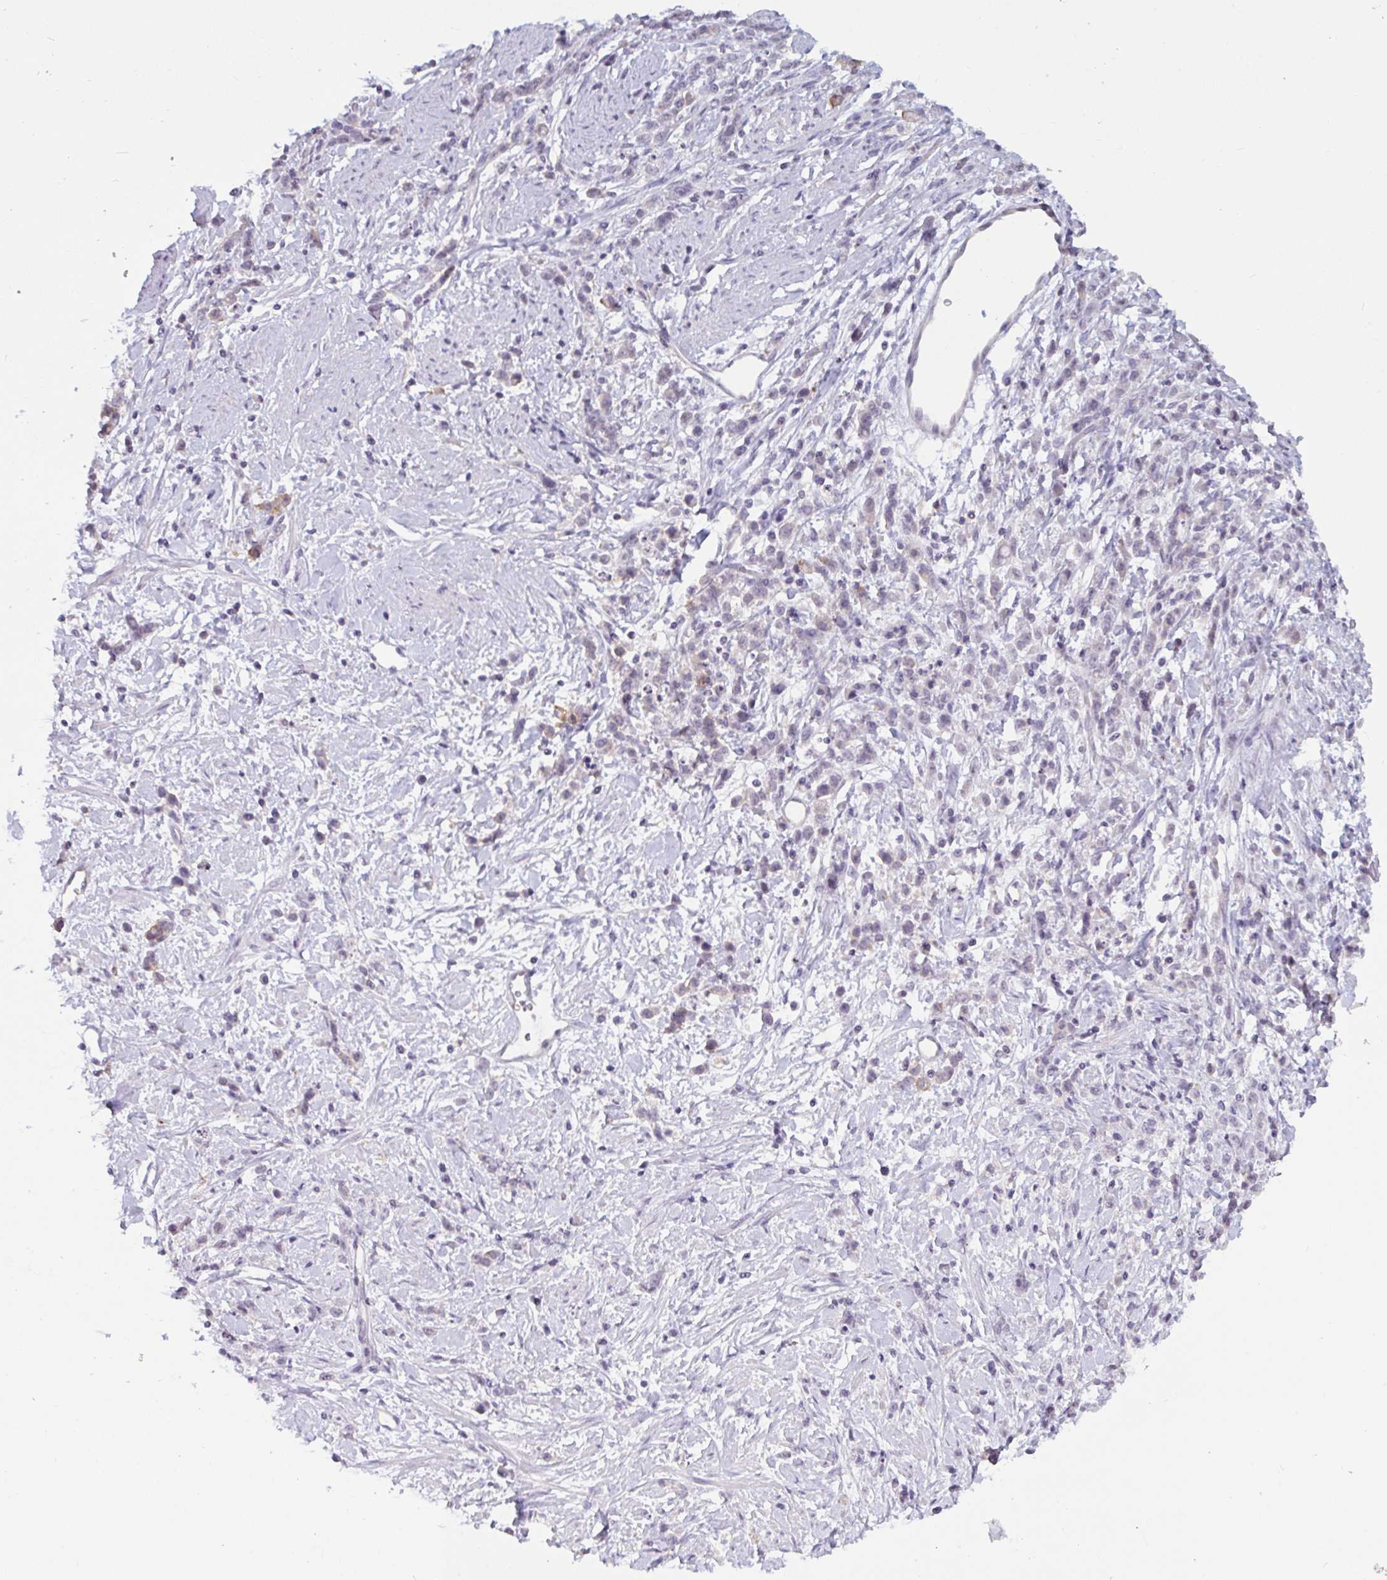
{"staining": {"intensity": "negative", "quantity": "none", "location": "none"}, "tissue": "stomach cancer", "cell_type": "Tumor cells", "image_type": "cancer", "snomed": [{"axis": "morphology", "description": "Adenocarcinoma, NOS"}, {"axis": "topography", "description": "Stomach"}], "caption": "Immunohistochemical staining of human stomach cancer demonstrates no significant expression in tumor cells. The staining is performed using DAB brown chromogen with nuclei counter-stained in using hematoxylin.", "gene": "TBC1D4", "patient": {"sex": "female", "age": 60}}